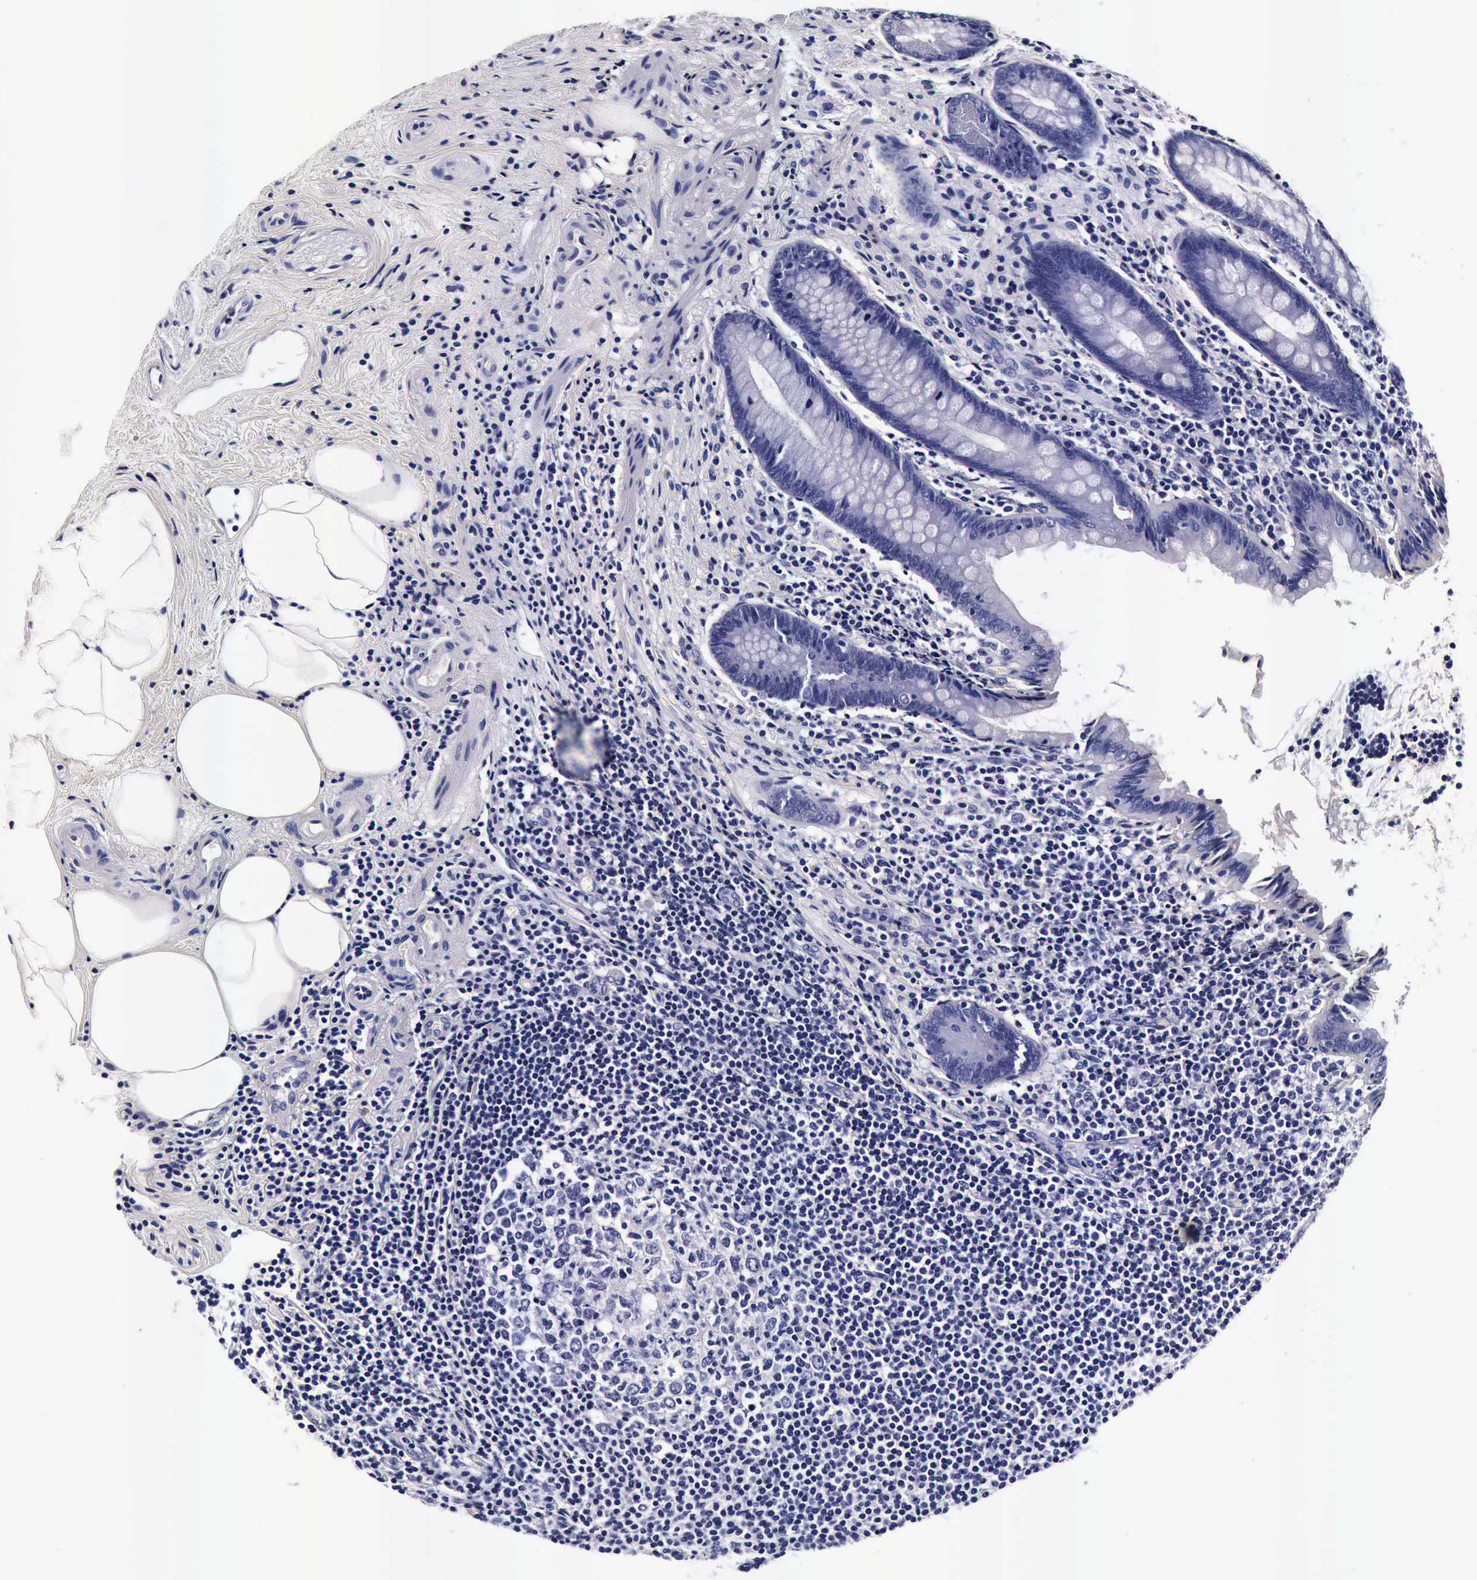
{"staining": {"intensity": "negative", "quantity": "none", "location": "none"}, "tissue": "appendix", "cell_type": "Glandular cells", "image_type": "normal", "snomed": [{"axis": "morphology", "description": "Normal tissue, NOS"}, {"axis": "topography", "description": "Appendix"}], "caption": "Immunohistochemistry photomicrograph of normal appendix stained for a protein (brown), which reveals no expression in glandular cells. Nuclei are stained in blue.", "gene": "IAPP", "patient": {"sex": "female", "age": 36}}